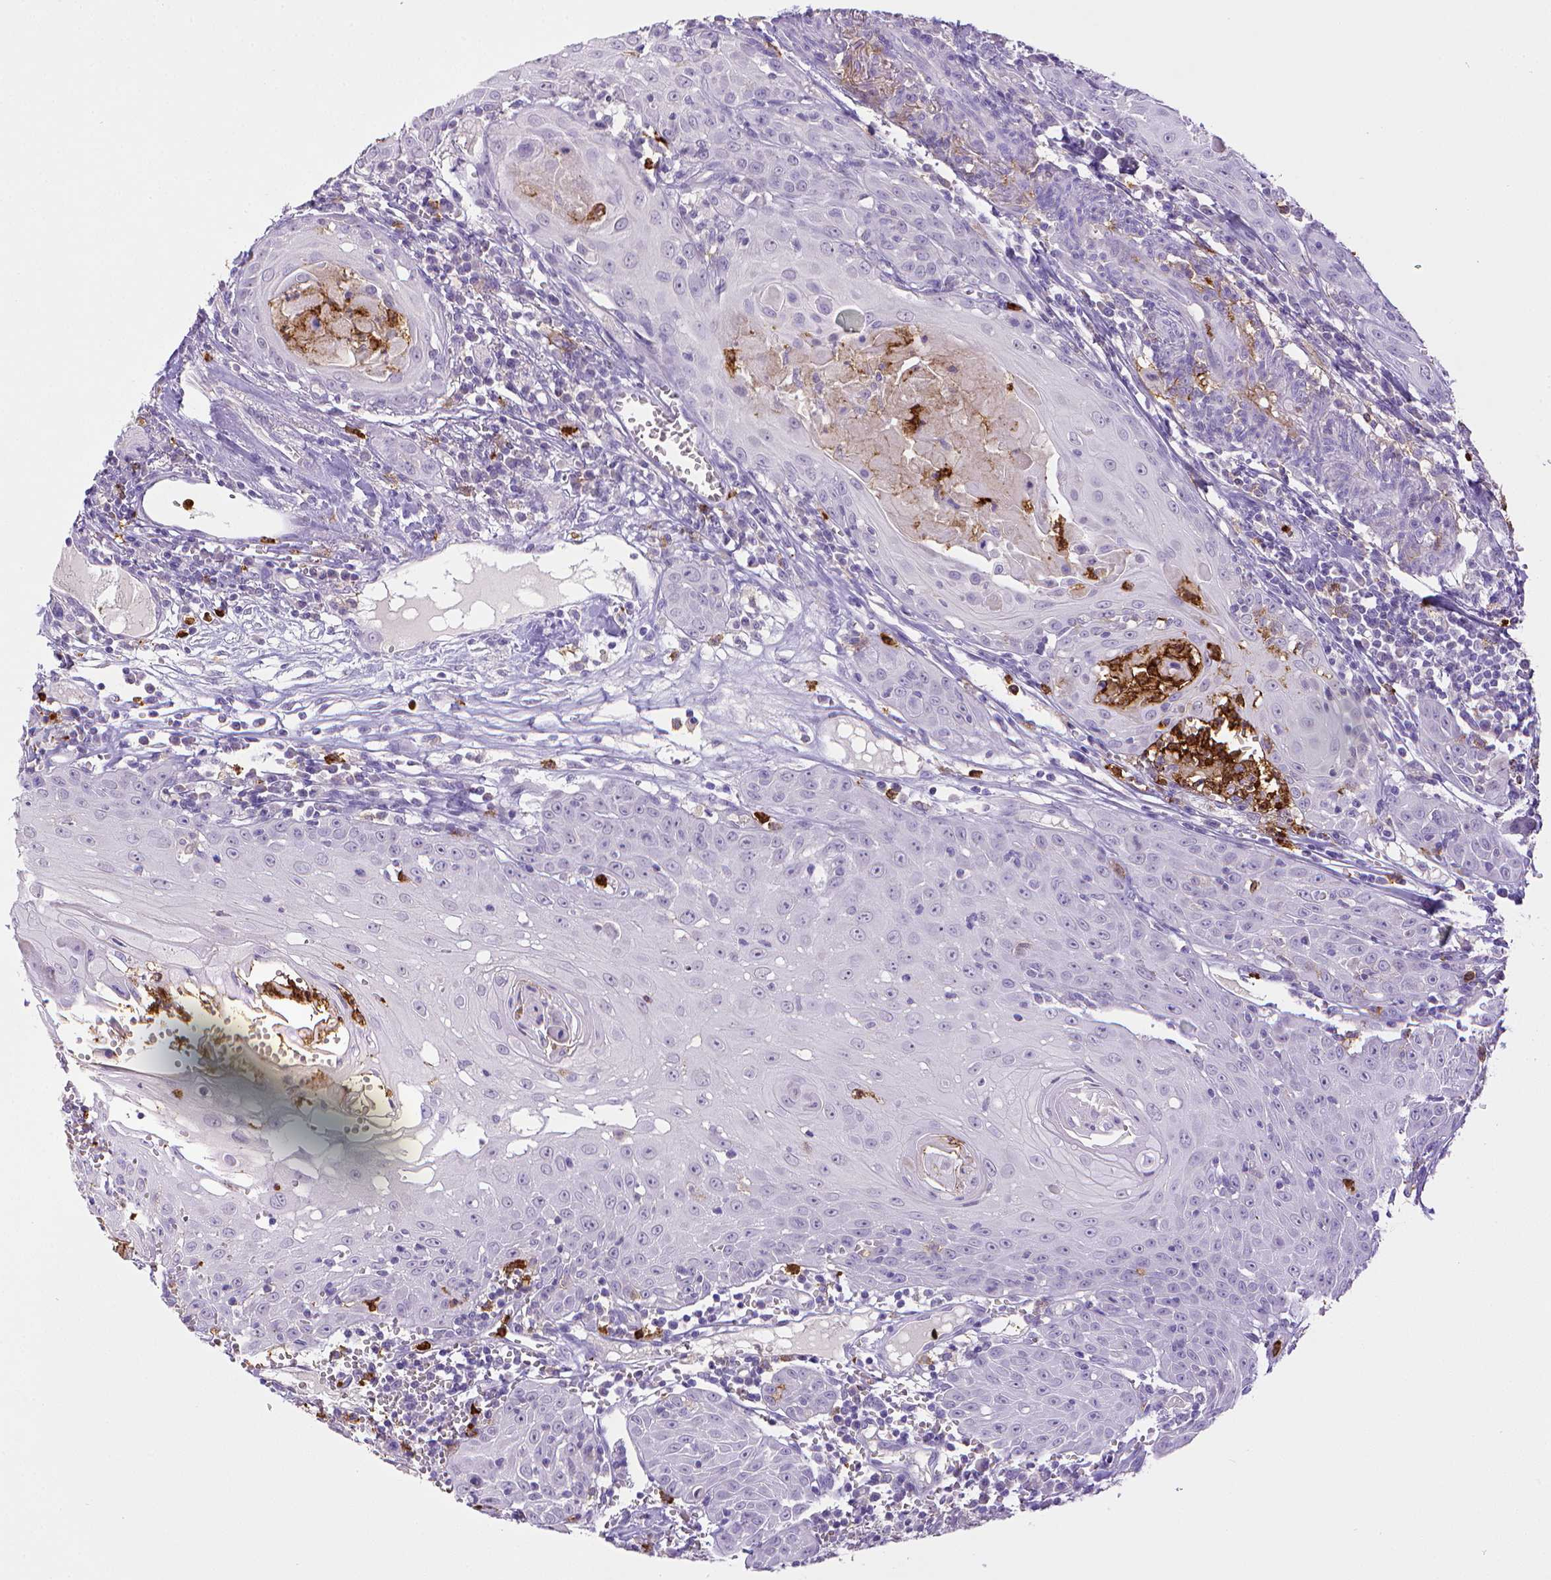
{"staining": {"intensity": "negative", "quantity": "none", "location": "none"}, "tissue": "head and neck cancer", "cell_type": "Tumor cells", "image_type": "cancer", "snomed": [{"axis": "morphology", "description": "Squamous cell carcinoma, NOS"}, {"axis": "topography", "description": "Head-Neck"}], "caption": "Photomicrograph shows no significant protein expression in tumor cells of head and neck cancer (squamous cell carcinoma).", "gene": "ITGAM", "patient": {"sex": "female", "age": 80}}